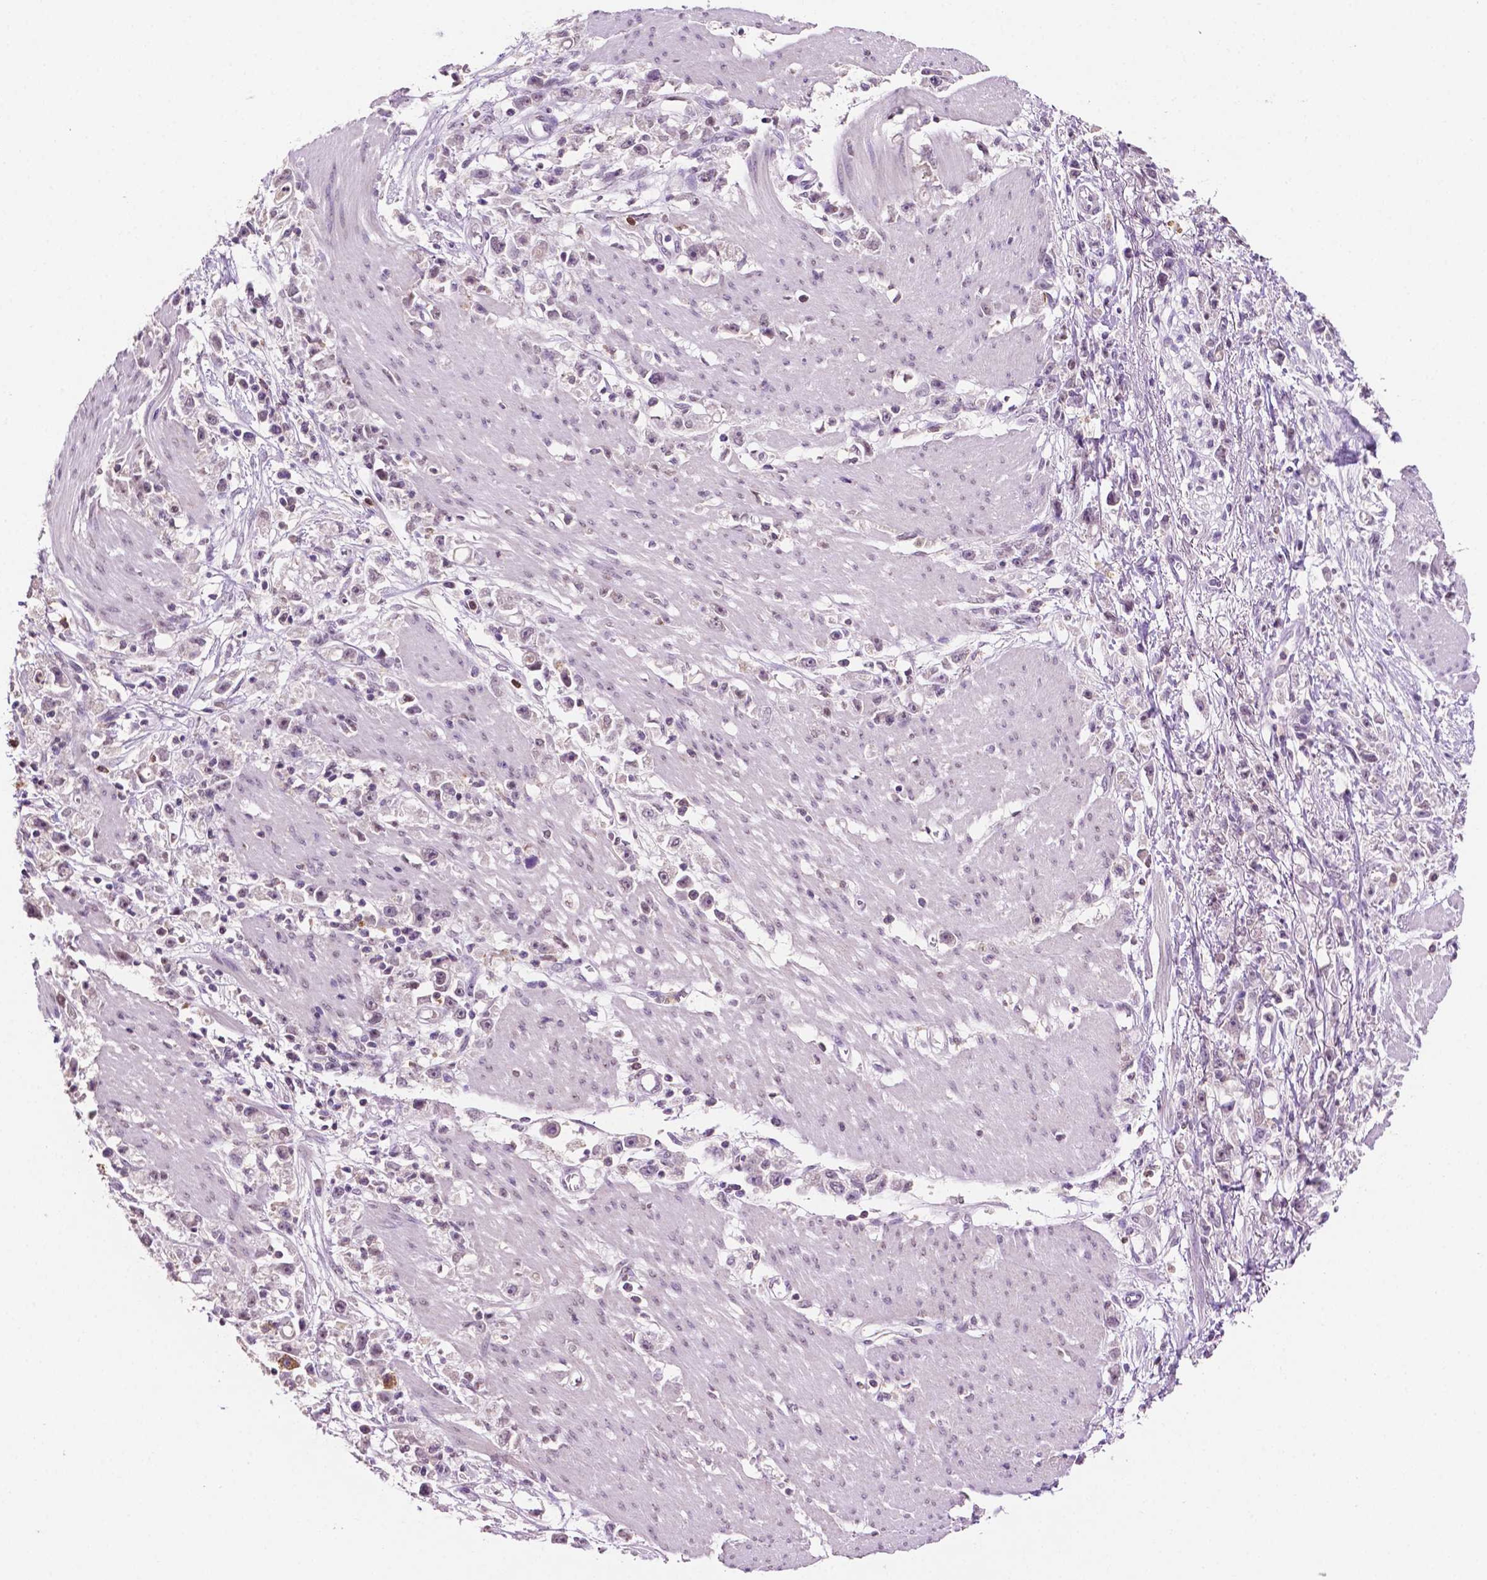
{"staining": {"intensity": "negative", "quantity": "none", "location": "none"}, "tissue": "stomach cancer", "cell_type": "Tumor cells", "image_type": "cancer", "snomed": [{"axis": "morphology", "description": "Adenocarcinoma, NOS"}, {"axis": "topography", "description": "Stomach"}], "caption": "Tumor cells show no significant protein expression in adenocarcinoma (stomach).", "gene": "PTPN6", "patient": {"sex": "female", "age": 59}}